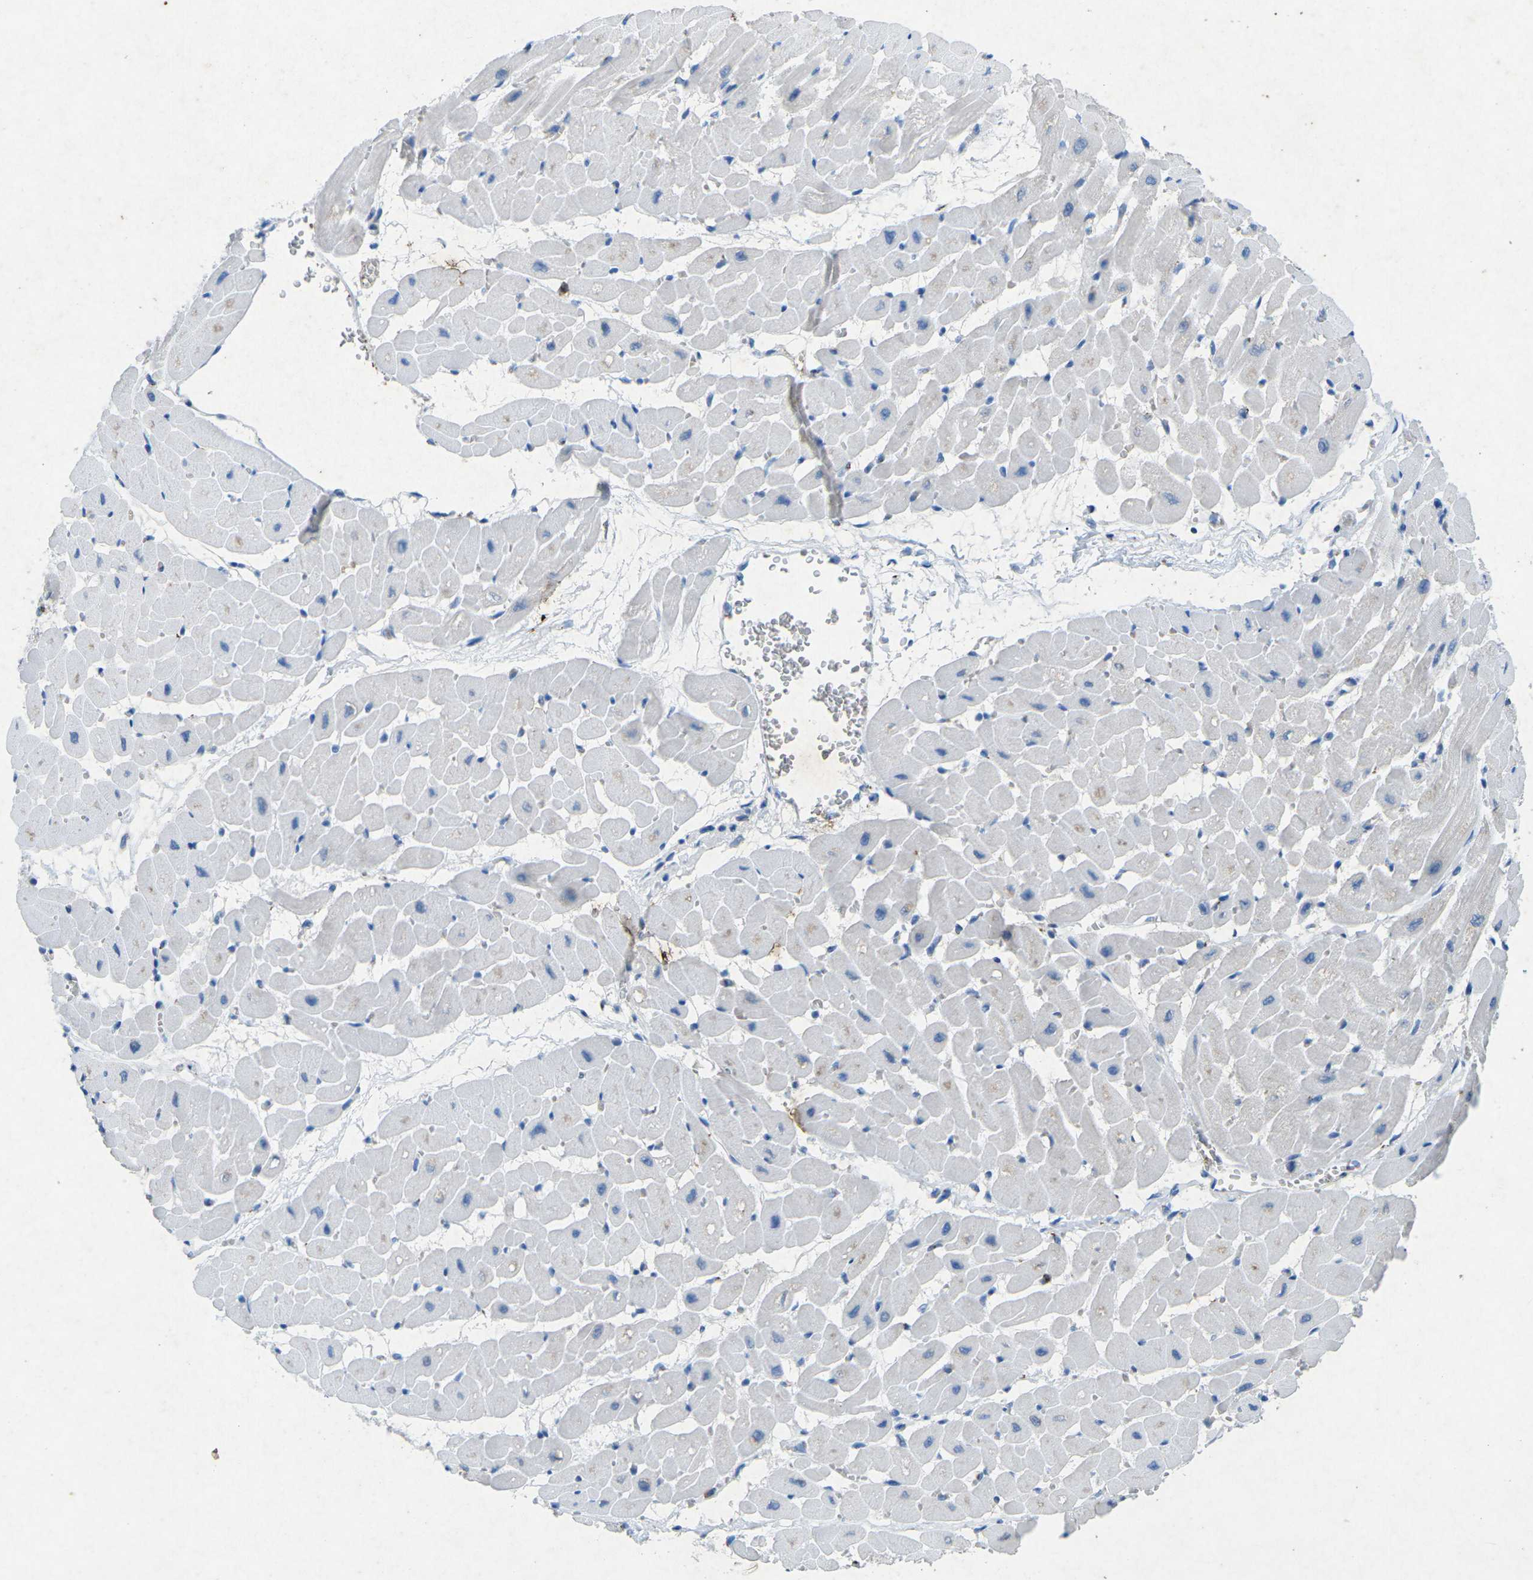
{"staining": {"intensity": "weak", "quantity": "<25%", "location": "cytoplasmic/membranous"}, "tissue": "heart muscle", "cell_type": "Cardiomyocytes", "image_type": "normal", "snomed": [{"axis": "morphology", "description": "Normal tissue, NOS"}, {"axis": "topography", "description": "Heart"}], "caption": "Image shows no significant protein staining in cardiomyocytes of normal heart muscle.", "gene": "CTAGE1", "patient": {"sex": "male", "age": 45}}